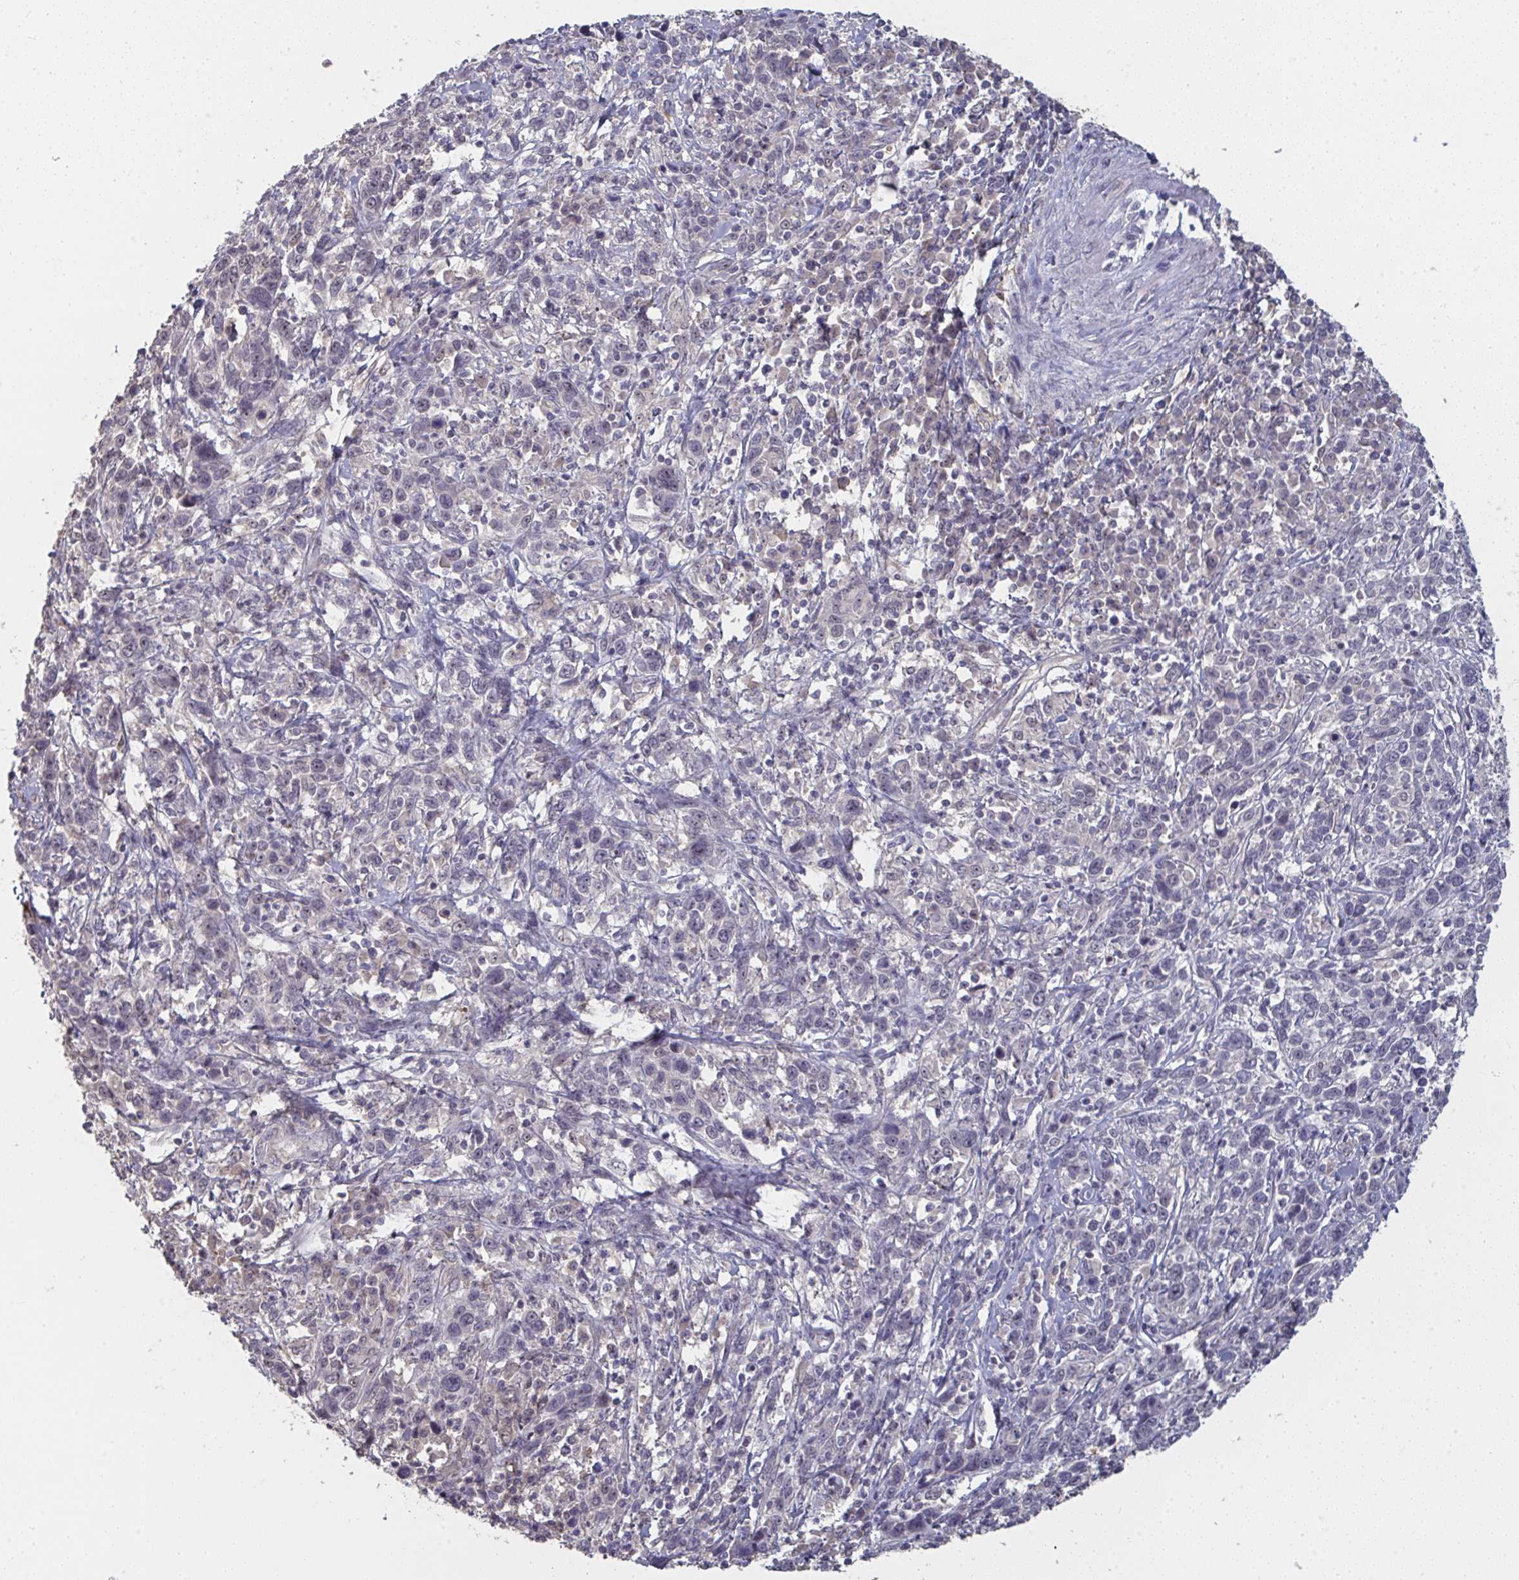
{"staining": {"intensity": "negative", "quantity": "none", "location": "none"}, "tissue": "cervical cancer", "cell_type": "Tumor cells", "image_type": "cancer", "snomed": [{"axis": "morphology", "description": "Squamous cell carcinoma, NOS"}, {"axis": "topography", "description": "Cervix"}], "caption": "Immunohistochemistry of cervical squamous cell carcinoma exhibits no expression in tumor cells. (Brightfield microscopy of DAB (3,3'-diaminobenzidine) IHC at high magnification).", "gene": "LIX1", "patient": {"sex": "female", "age": 46}}